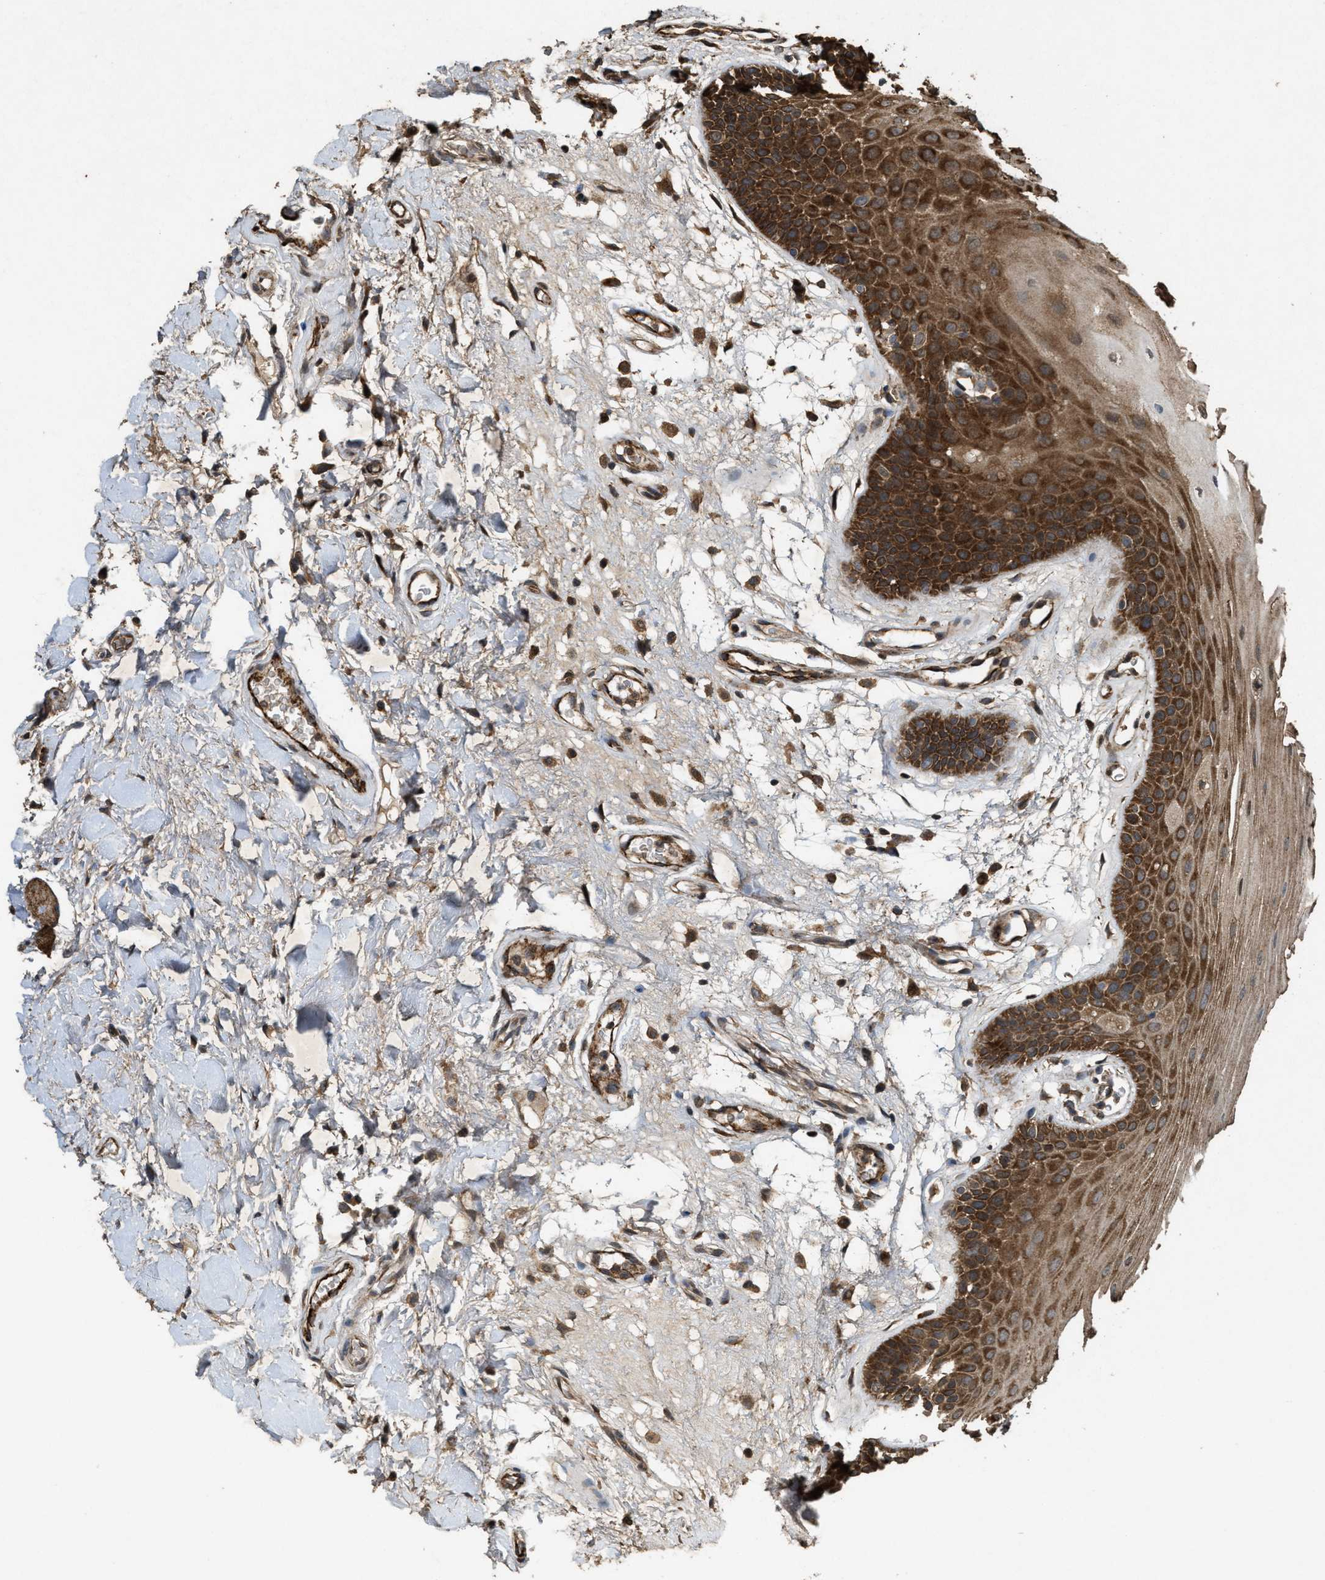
{"staining": {"intensity": "strong", "quantity": ">75%", "location": "cytoplasmic/membranous"}, "tissue": "oral mucosa", "cell_type": "Squamous epithelial cells", "image_type": "normal", "snomed": [{"axis": "morphology", "description": "Normal tissue, NOS"}, {"axis": "morphology", "description": "Squamous cell carcinoma, NOS"}, {"axis": "topography", "description": "Oral tissue"}, {"axis": "topography", "description": "Head-Neck"}], "caption": "Unremarkable oral mucosa exhibits strong cytoplasmic/membranous positivity in about >75% of squamous epithelial cells Immunohistochemistry stains the protein of interest in brown and the nuclei are stained blue..", "gene": "ARHGEF5", "patient": {"sex": "male", "age": 71}}